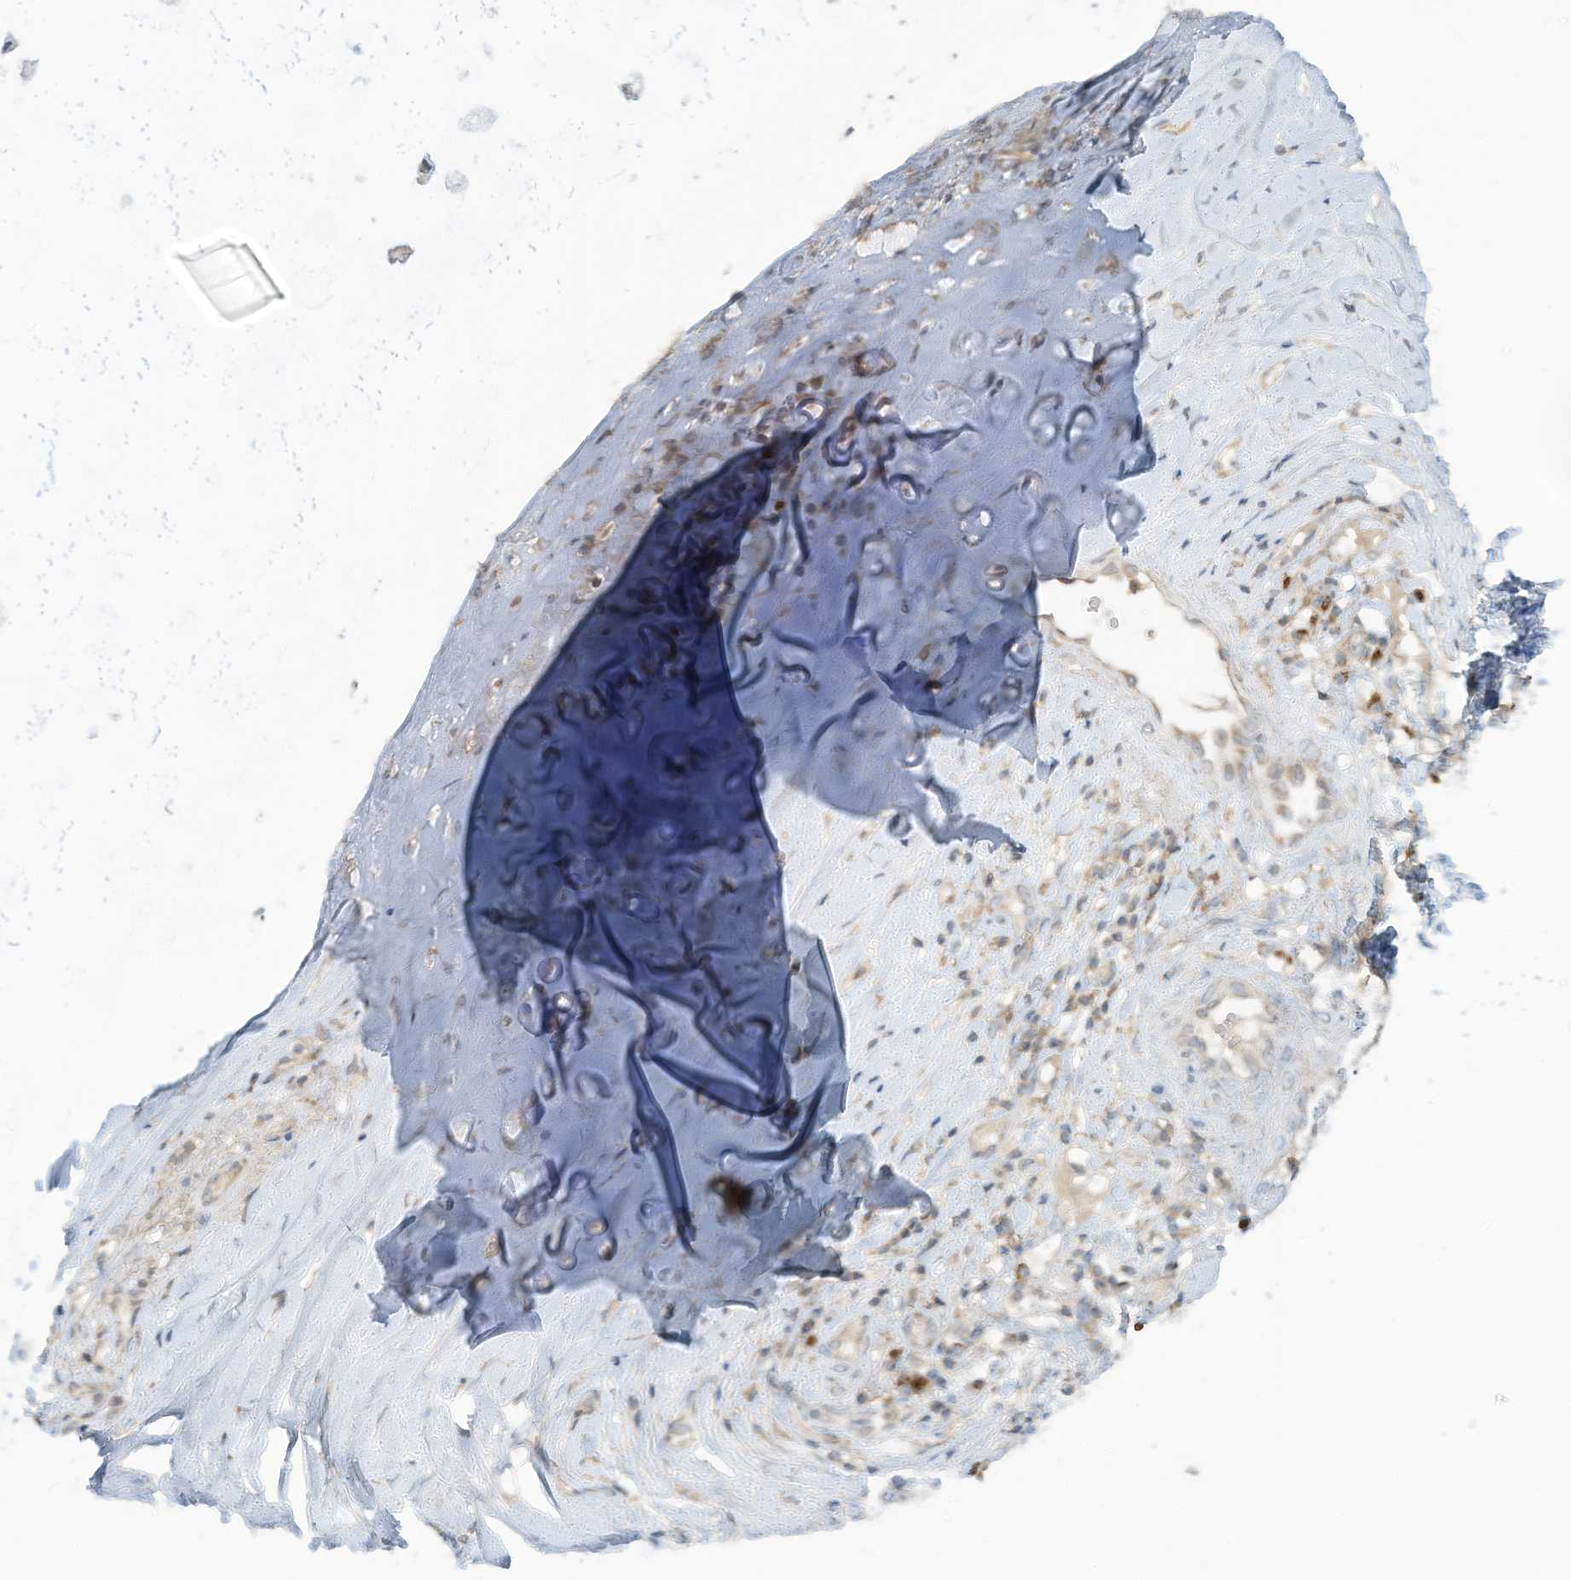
{"staining": {"intensity": "weak", "quantity": "25%-75%", "location": "cytoplasmic/membranous"}, "tissue": "adipose tissue", "cell_type": "Adipocytes", "image_type": "normal", "snomed": [{"axis": "morphology", "description": "Normal tissue, NOS"}, {"axis": "morphology", "description": "Basal cell carcinoma"}, {"axis": "topography", "description": "Cartilage tissue"}, {"axis": "topography", "description": "Nasopharynx"}, {"axis": "topography", "description": "Oral tissue"}], "caption": "IHC of normal adipose tissue exhibits low levels of weak cytoplasmic/membranous expression in about 25%-75% of adipocytes. IHC stains the protein in brown and the nuclei are stained blue.", "gene": "PARVG", "patient": {"sex": "female", "age": 77}}